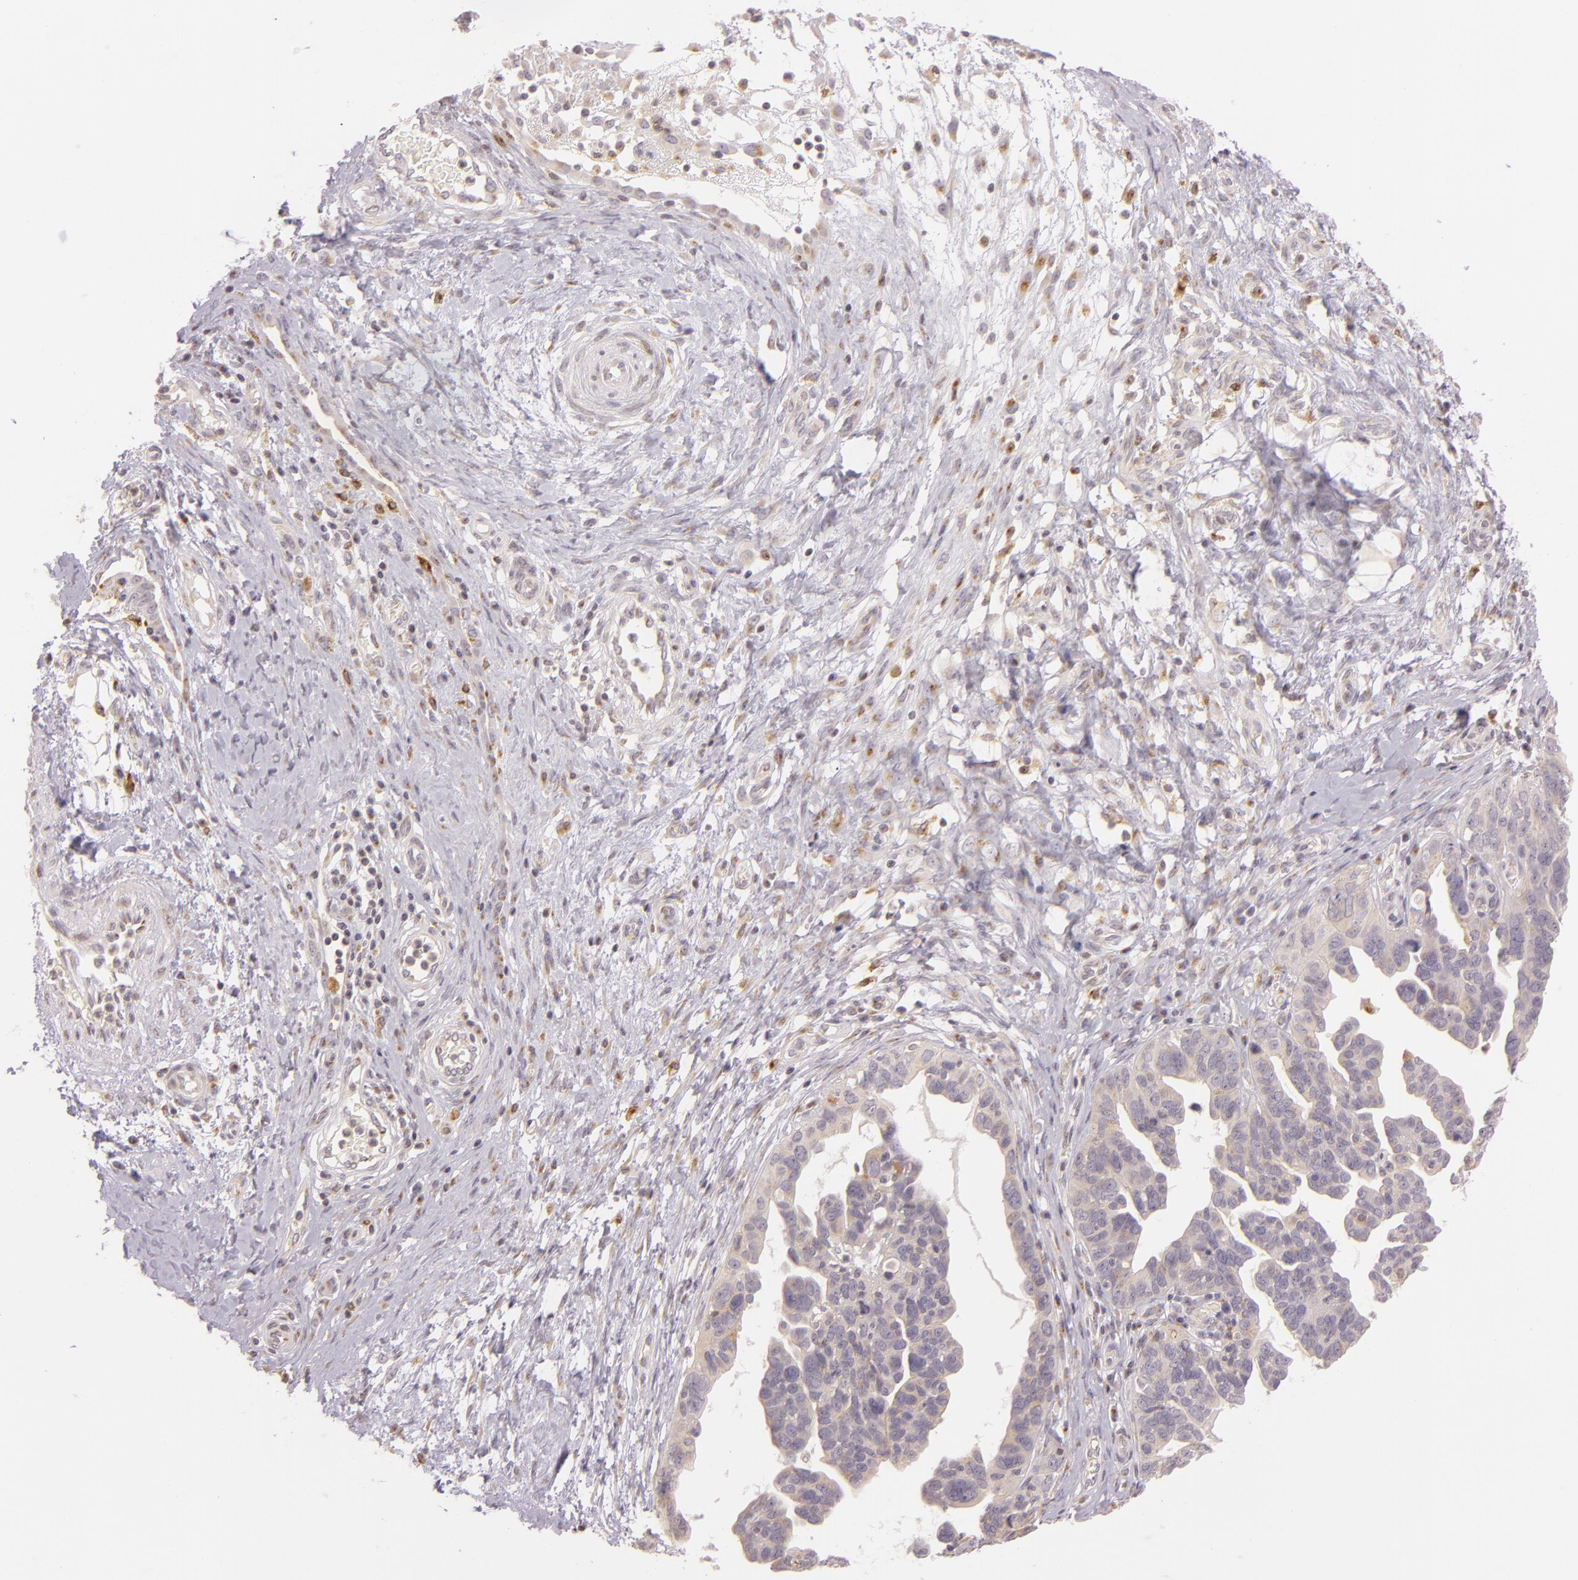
{"staining": {"intensity": "weak", "quantity": ">75%", "location": "cytoplasmic/membranous"}, "tissue": "ovarian cancer", "cell_type": "Tumor cells", "image_type": "cancer", "snomed": [{"axis": "morphology", "description": "Cystadenocarcinoma, serous, NOS"}, {"axis": "topography", "description": "Ovary"}], "caption": "Ovarian serous cystadenocarcinoma stained for a protein (brown) exhibits weak cytoplasmic/membranous positive expression in approximately >75% of tumor cells.", "gene": "LGMN", "patient": {"sex": "female", "age": 64}}